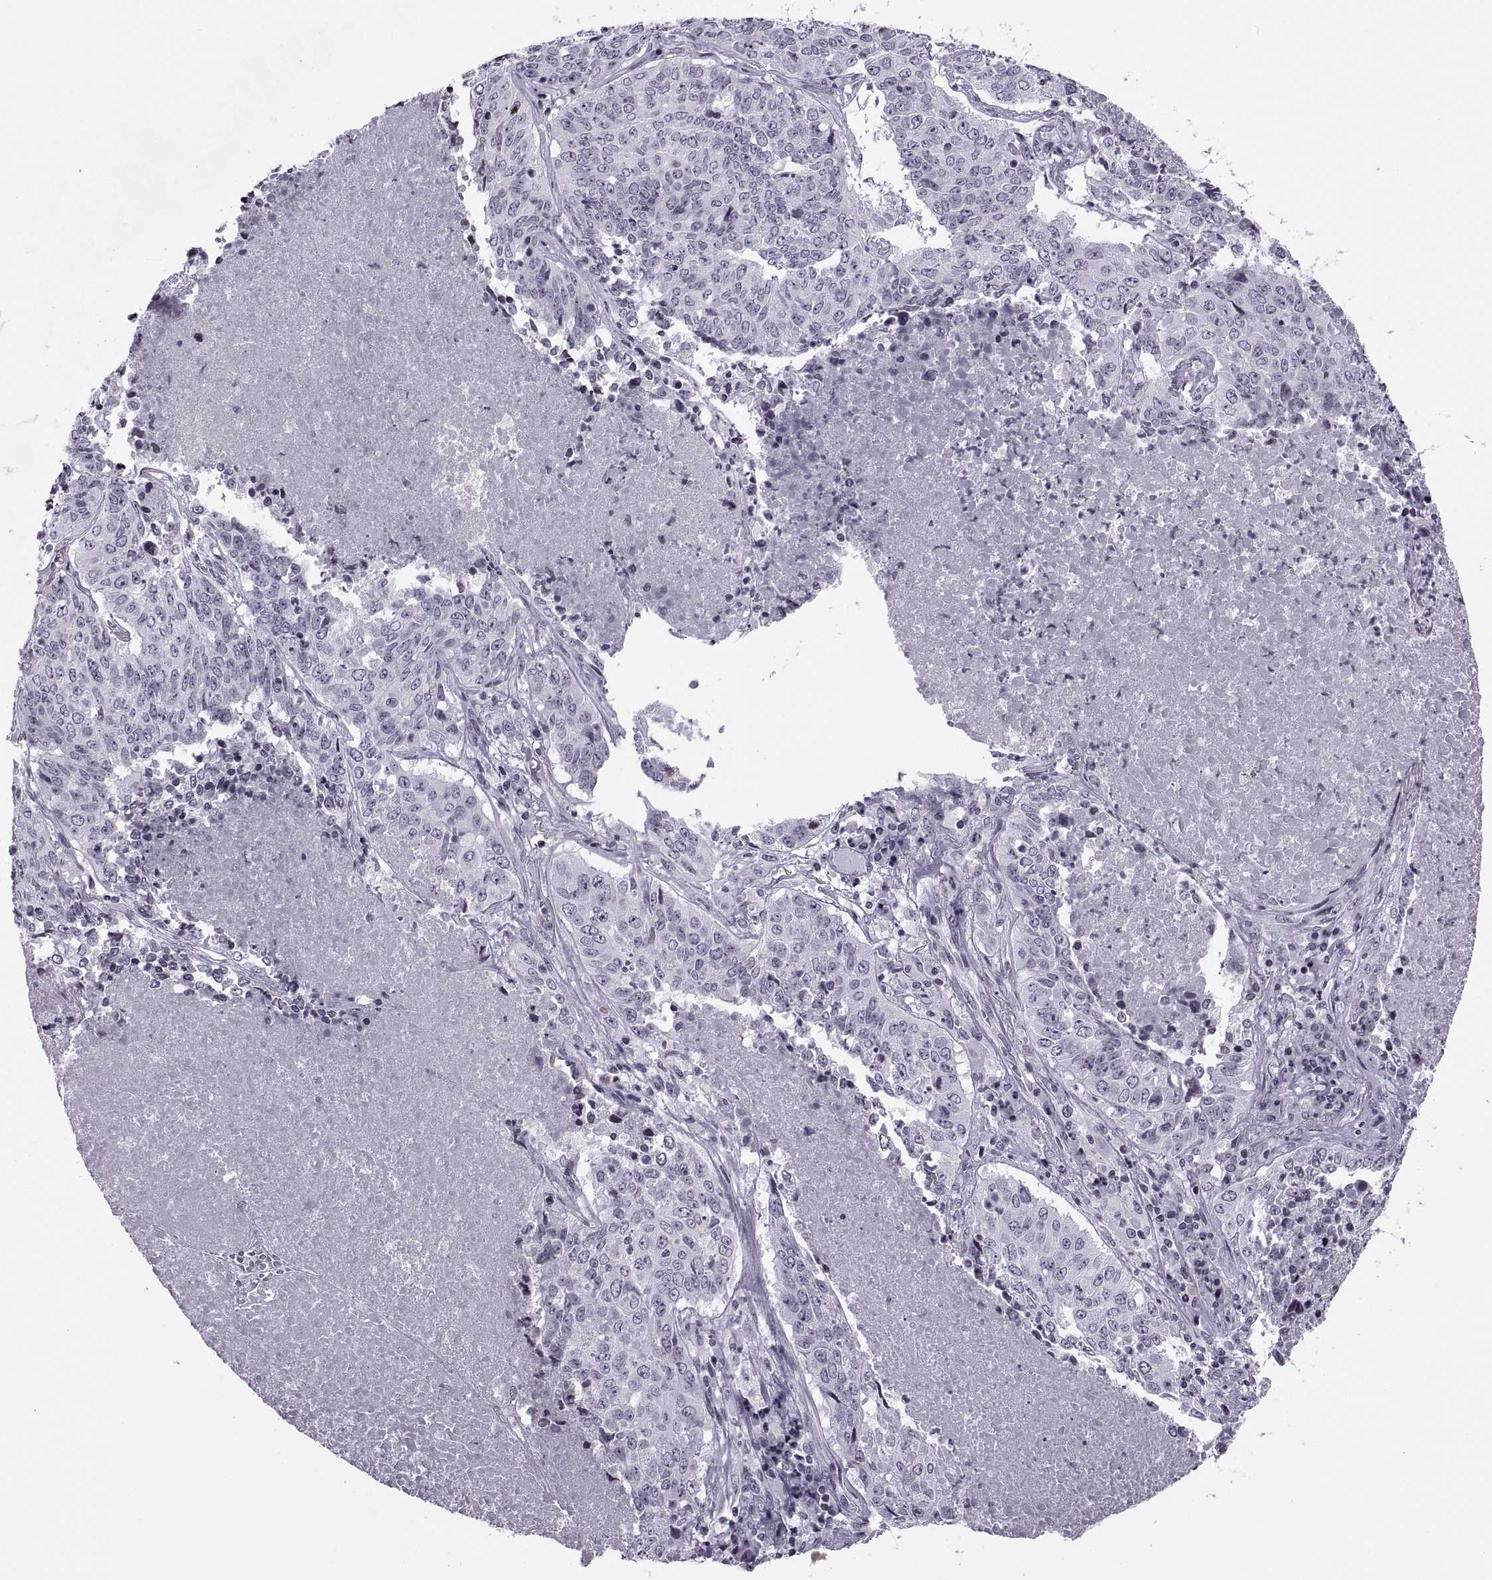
{"staining": {"intensity": "negative", "quantity": "none", "location": "none"}, "tissue": "lung cancer", "cell_type": "Tumor cells", "image_type": "cancer", "snomed": [{"axis": "morphology", "description": "Normal tissue, NOS"}, {"axis": "morphology", "description": "Squamous cell carcinoma, NOS"}, {"axis": "topography", "description": "Bronchus"}, {"axis": "topography", "description": "Lung"}], "caption": "Immunohistochemistry (IHC) image of neoplastic tissue: lung cancer stained with DAB (3,3'-diaminobenzidine) shows no significant protein positivity in tumor cells.", "gene": "H1-8", "patient": {"sex": "male", "age": 64}}